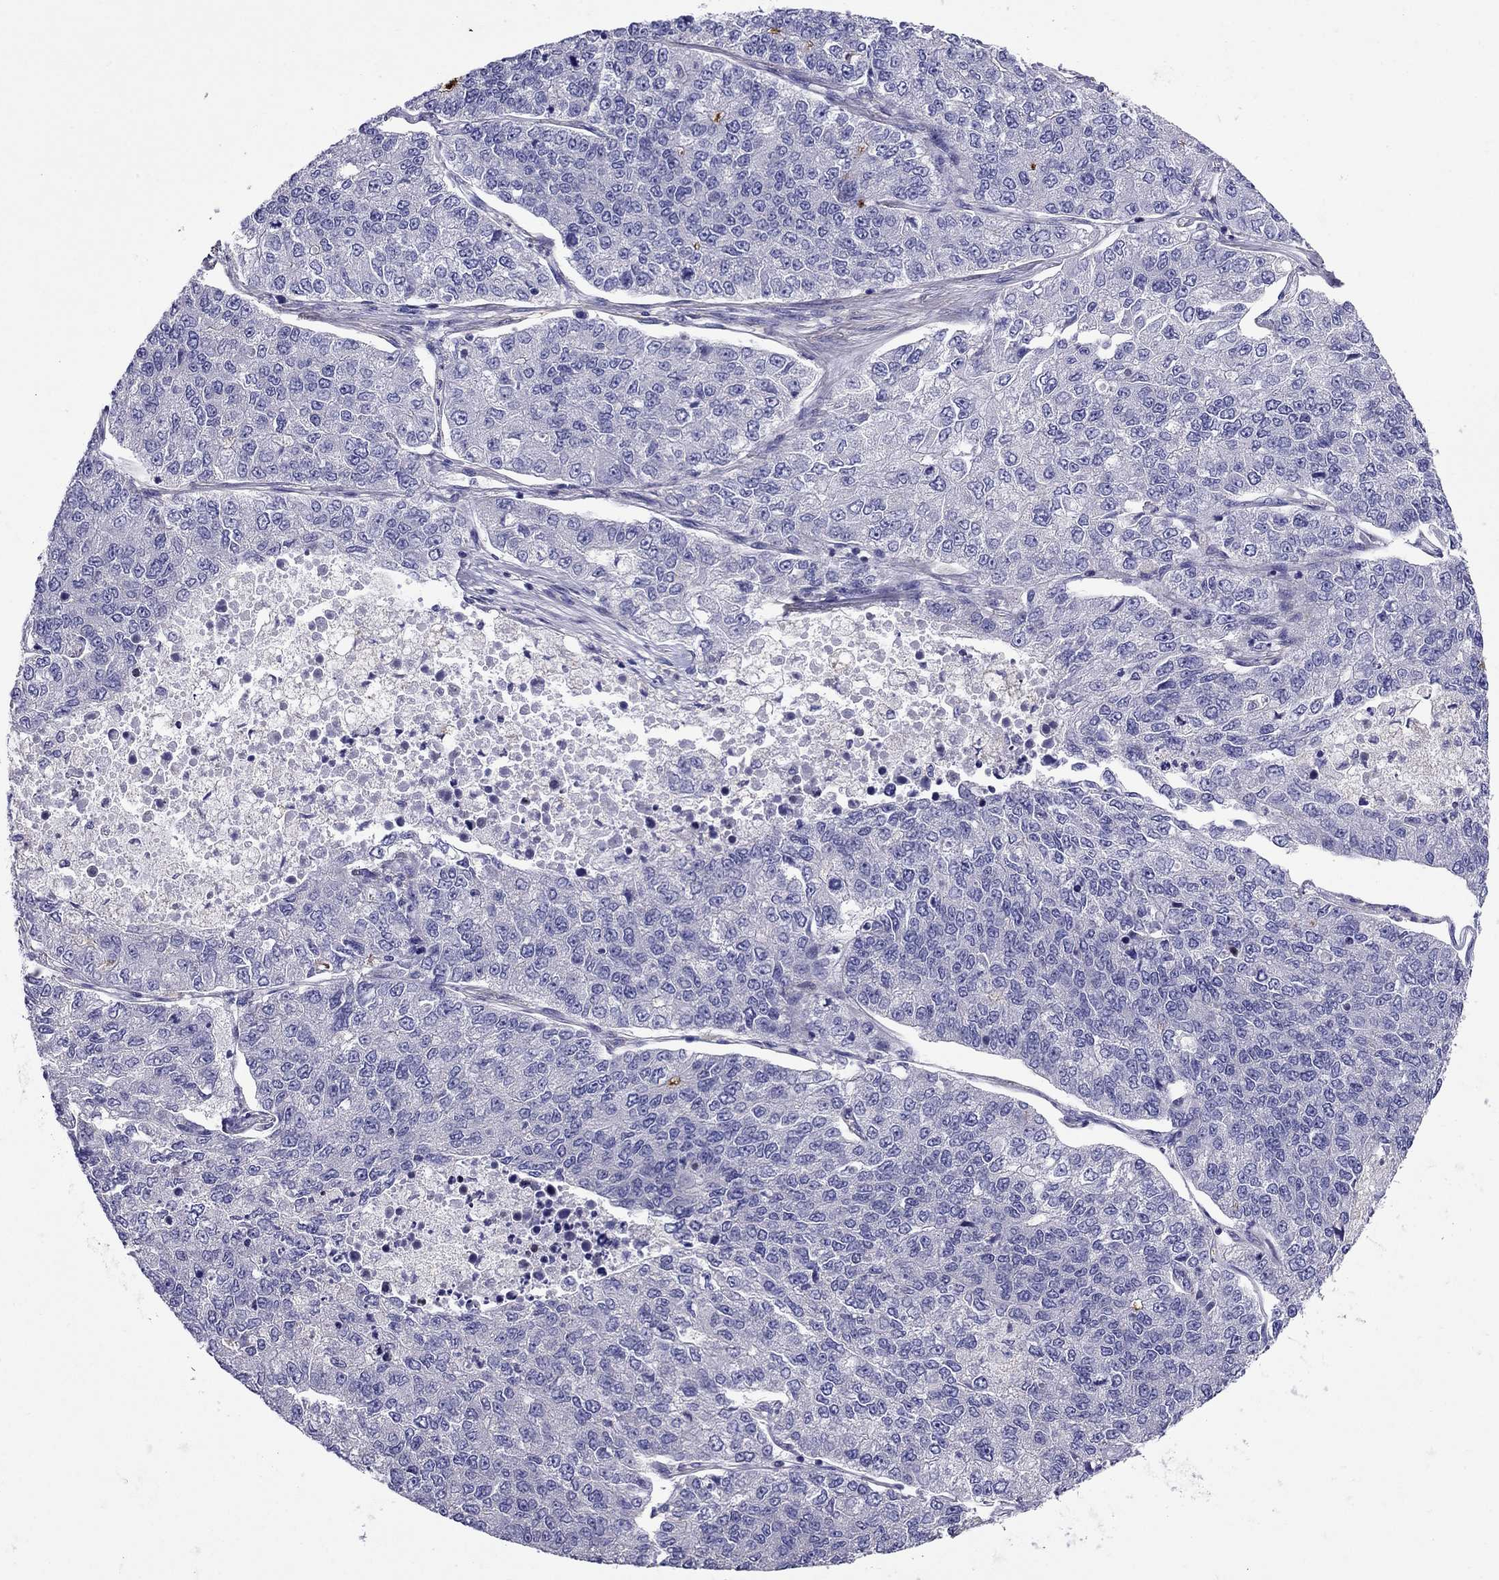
{"staining": {"intensity": "negative", "quantity": "none", "location": "none"}, "tissue": "lung cancer", "cell_type": "Tumor cells", "image_type": "cancer", "snomed": [{"axis": "morphology", "description": "Adenocarcinoma, NOS"}, {"axis": "topography", "description": "Lung"}], "caption": "Tumor cells are negative for brown protein staining in lung cancer.", "gene": "GPR50", "patient": {"sex": "male", "age": 49}}